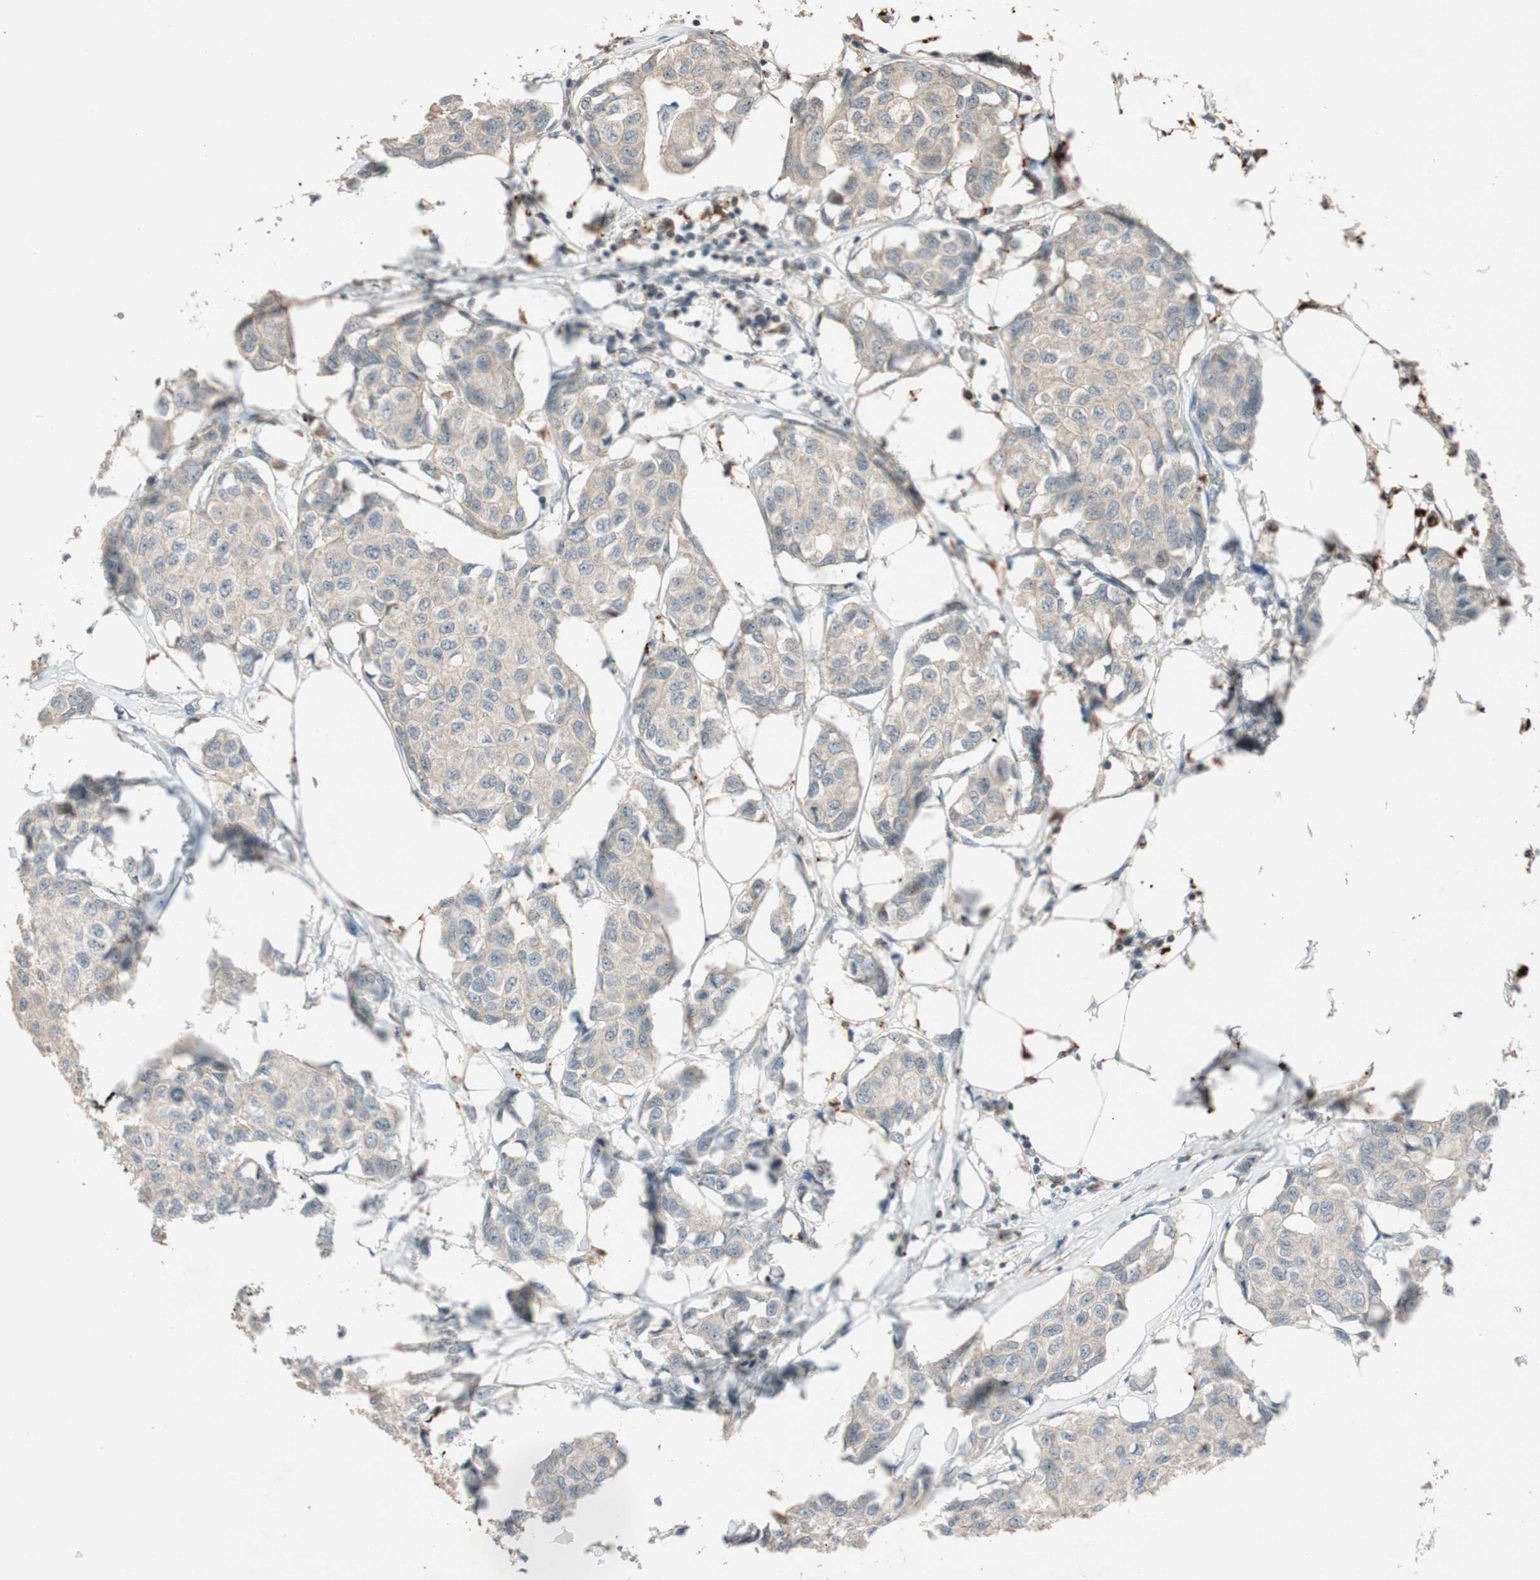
{"staining": {"intensity": "weak", "quantity": ">75%", "location": "cytoplasmic/membranous"}, "tissue": "breast cancer", "cell_type": "Tumor cells", "image_type": "cancer", "snomed": [{"axis": "morphology", "description": "Duct carcinoma"}, {"axis": "topography", "description": "Breast"}], "caption": "This is an image of IHC staining of breast invasive ductal carcinoma, which shows weak staining in the cytoplasmic/membranous of tumor cells.", "gene": "GLB1", "patient": {"sex": "female", "age": 80}}